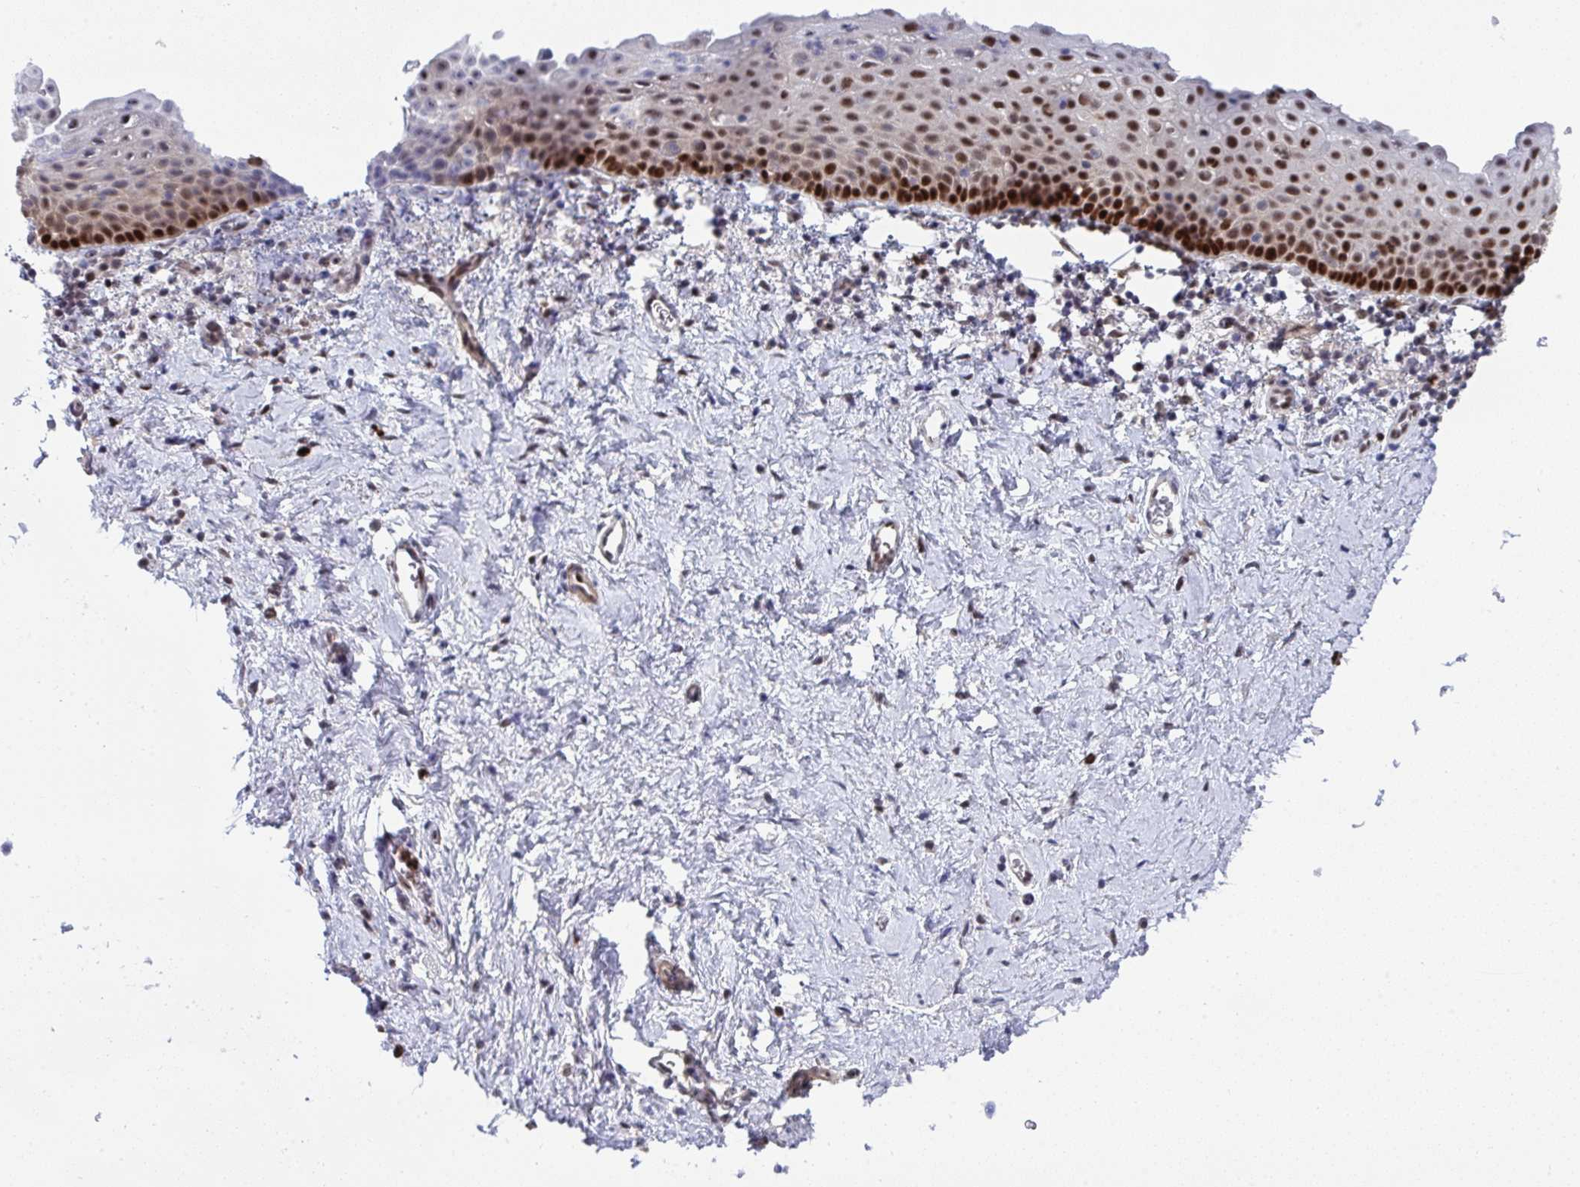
{"staining": {"intensity": "strong", "quantity": "25%-75%", "location": "nuclear"}, "tissue": "vagina", "cell_type": "Squamous epithelial cells", "image_type": "normal", "snomed": [{"axis": "morphology", "description": "Normal tissue, NOS"}, {"axis": "topography", "description": "Vagina"}], "caption": "IHC histopathology image of normal vagina: human vagina stained using IHC demonstrates high levels of strong protein expression localized specifically in the nuclear of squamous epithelial cells, appearing as a nuclear brown color.", "gene": "JDP2", "patient": {"sex": "female", "age": 61}}